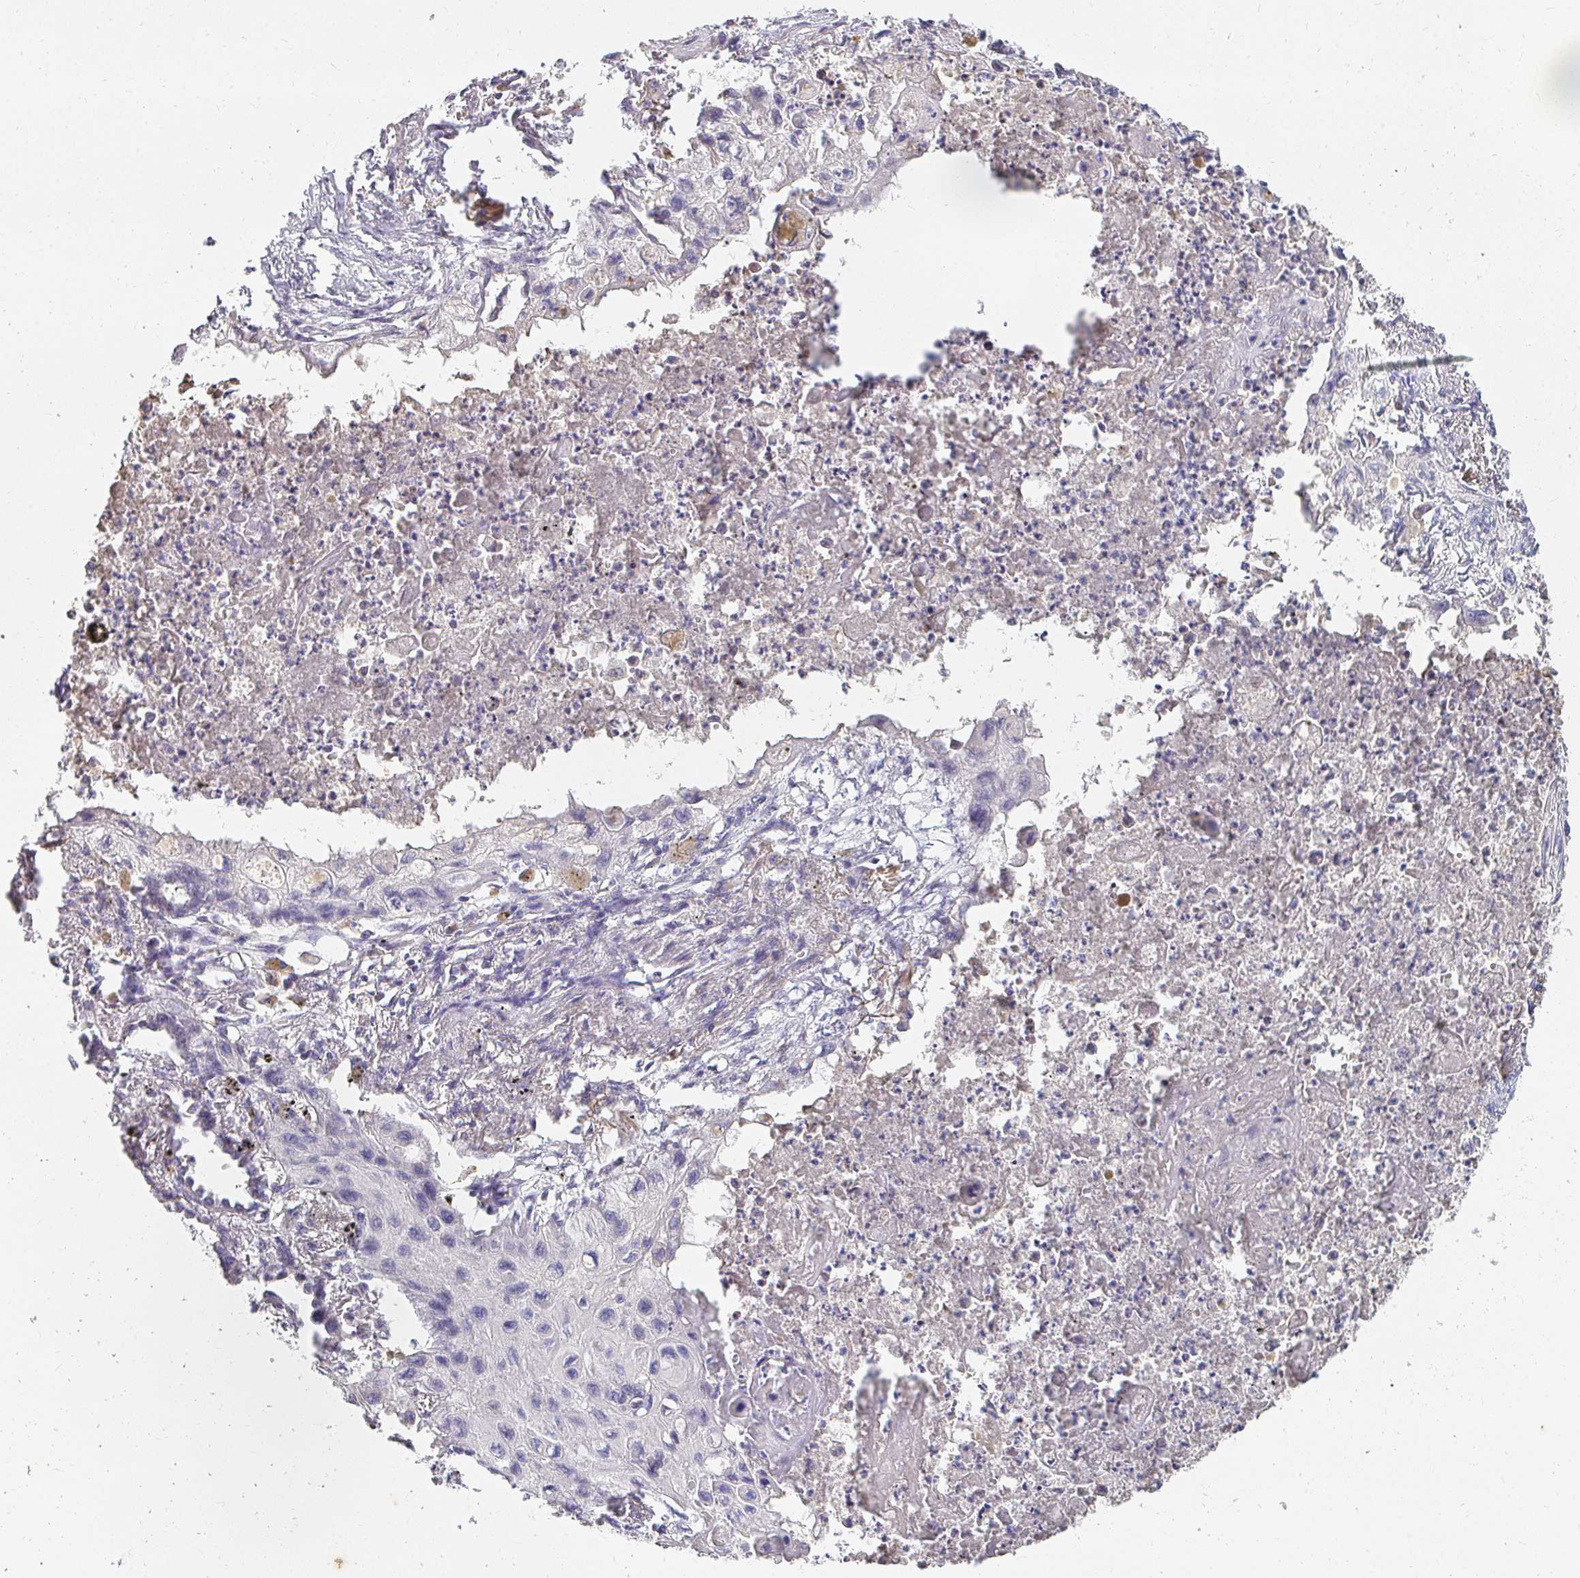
{"staining": {"intensity": "negative", "quantity": "none", "location": "none"}, "tissue": "lung cancer", "cell_type": "Tumor cells", "image_type": "cancer", "snomed": [{"axis": "morphology", "description": "Squamous cell carcinoma, NOS"}, {"axis": "topography", "description": "Lung"}], "caption": "Immunohistochemistry photomicrograph of neoplastic tissue: human squamous cell carcinoma (lung) stained with DAB demonstrates no significant protein positivity in tumor cells. Brightfield microscopy of IHC stained with DAB (3,3'-diaminobenzidine) (brown) and hematoxylin (blue), captured at high magnification.", "gene": "LOXL4", "patient": {"sex": "male", "age": 71}}